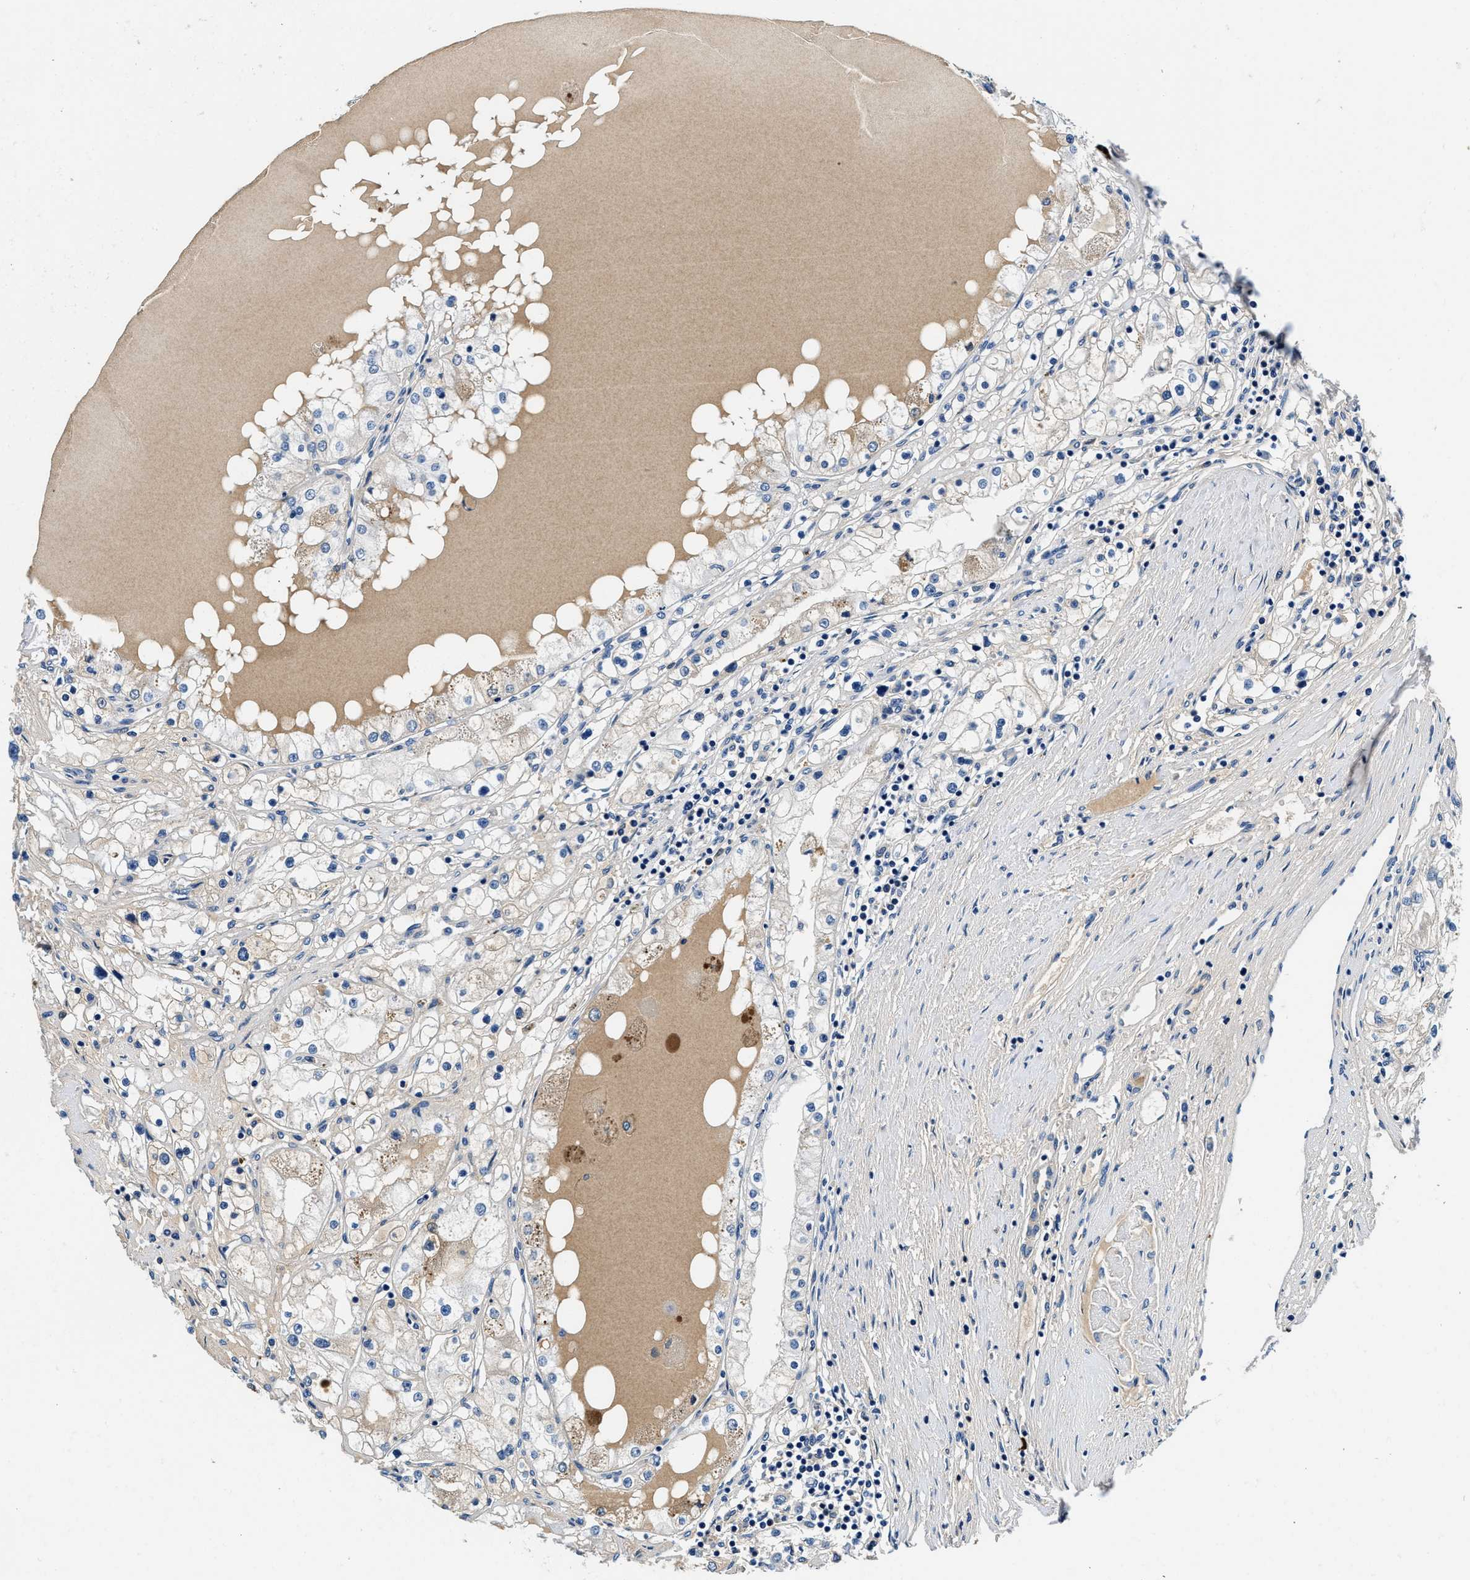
{"staining": {"intensity": "weak", "quantity": "<25%", "location": "cytoplasmic/membranous"}, "tissue": "renal cancer", "cell_type": "Tumor cells", "image_type": "cancer", "snomed": [{"axis": "morphology", "description": "Adenocarcinoma, NOS"}, {"axis": "topography", "description": "Kidney"}], "caption": "Tumor cells show no significant staining in adenocarcinoma (renal).", "gene": "ZFAND3", "patient": {"sex": "male", "age": 68}}